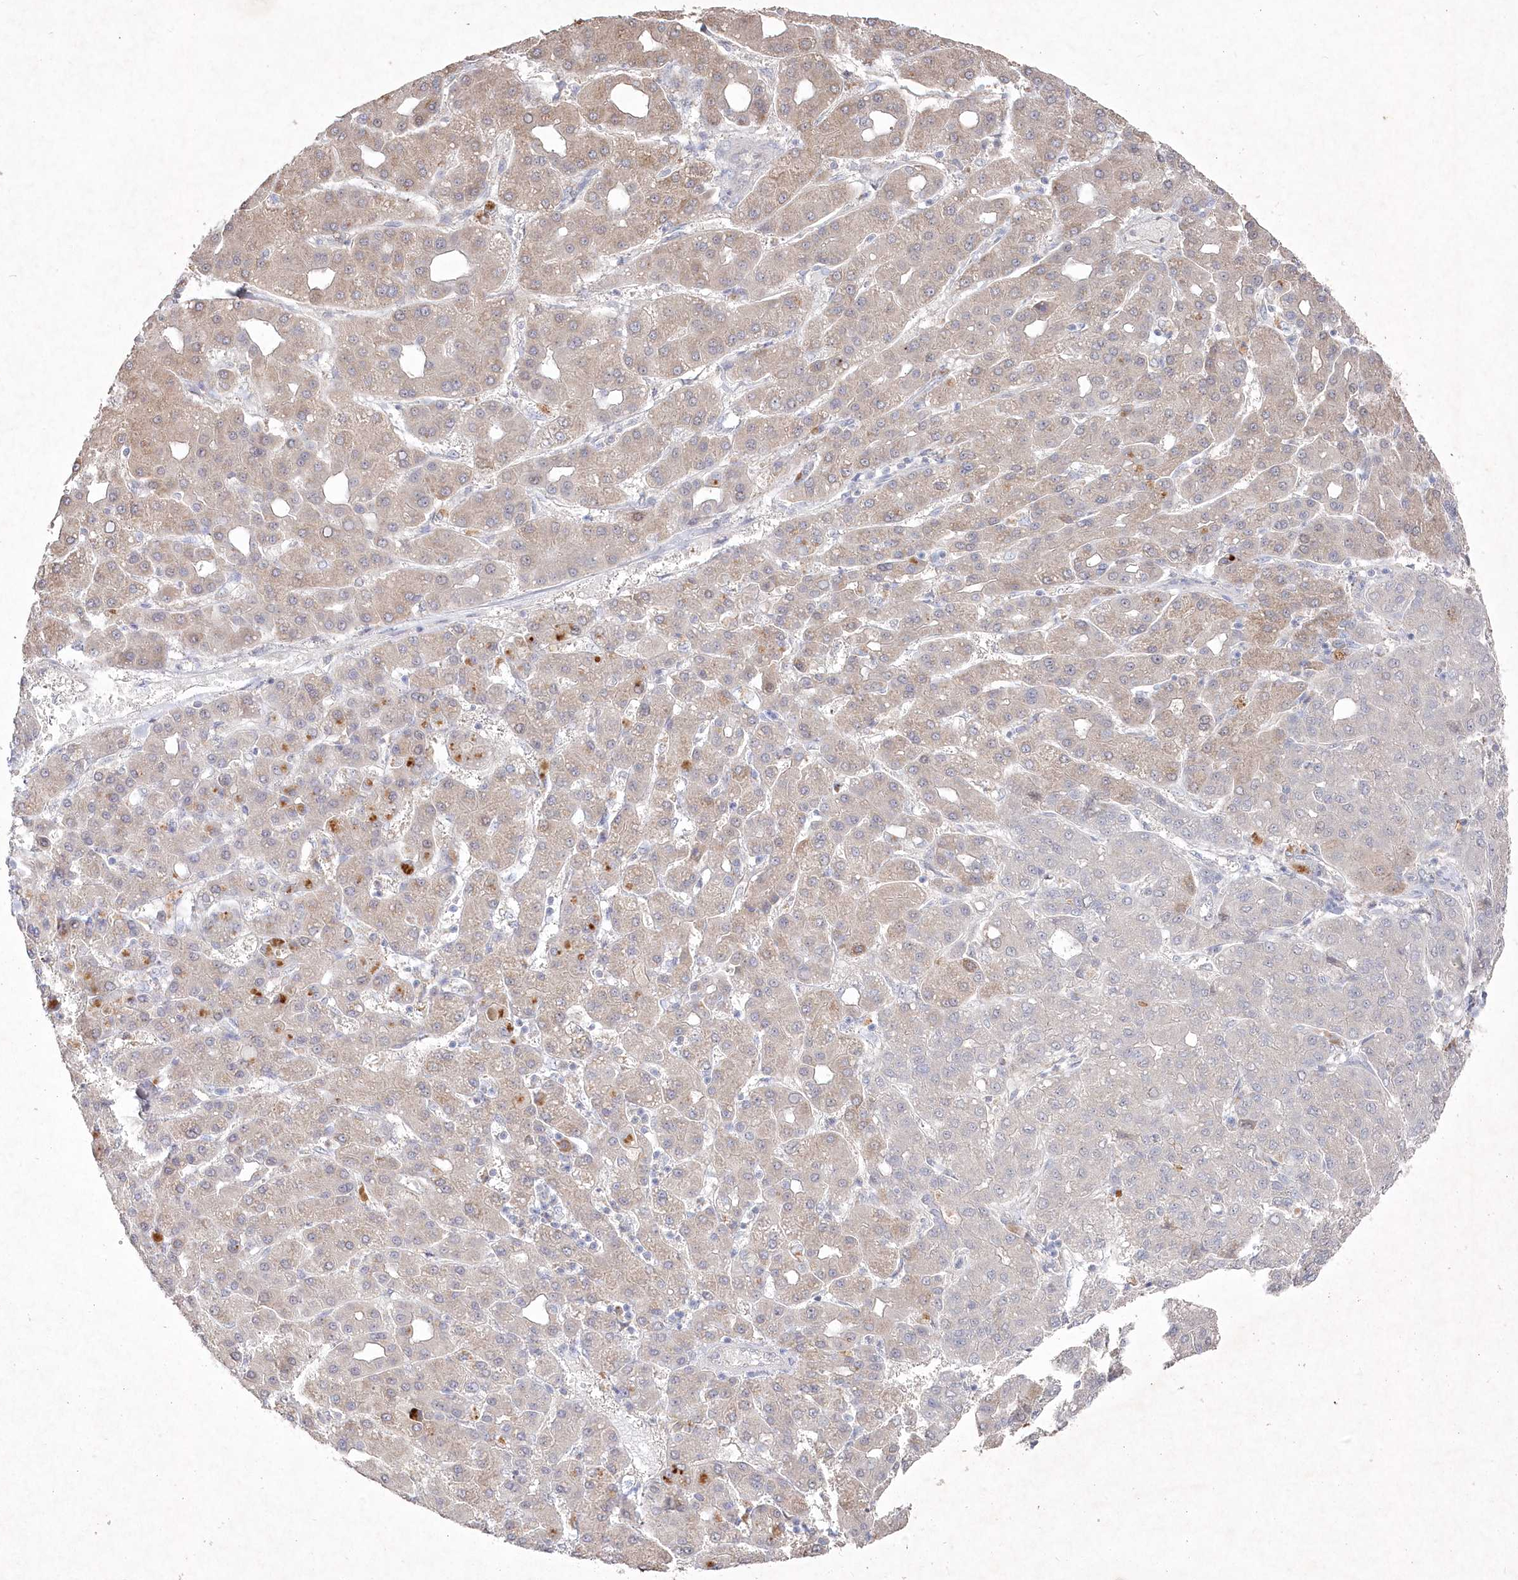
{"staining": {"intensity": "weak", "quantity": "<25%", "location": "cytoplasmic/membranous"}, "tissue": "liver cancer", "cell_type": "Tumor cells", "image_type": "cancer", "snomed": [{"axis": "morphology", "description": "Carcinoma, Hepatocellular, NOS"}, {"axis": "topography", "description": "Liver"}], "caption": "Tumor cells are negative for brown protein staining in liver cancer.", "gene": "TGFBRAP1", "patient": {"sex": "male", "age": 65}}